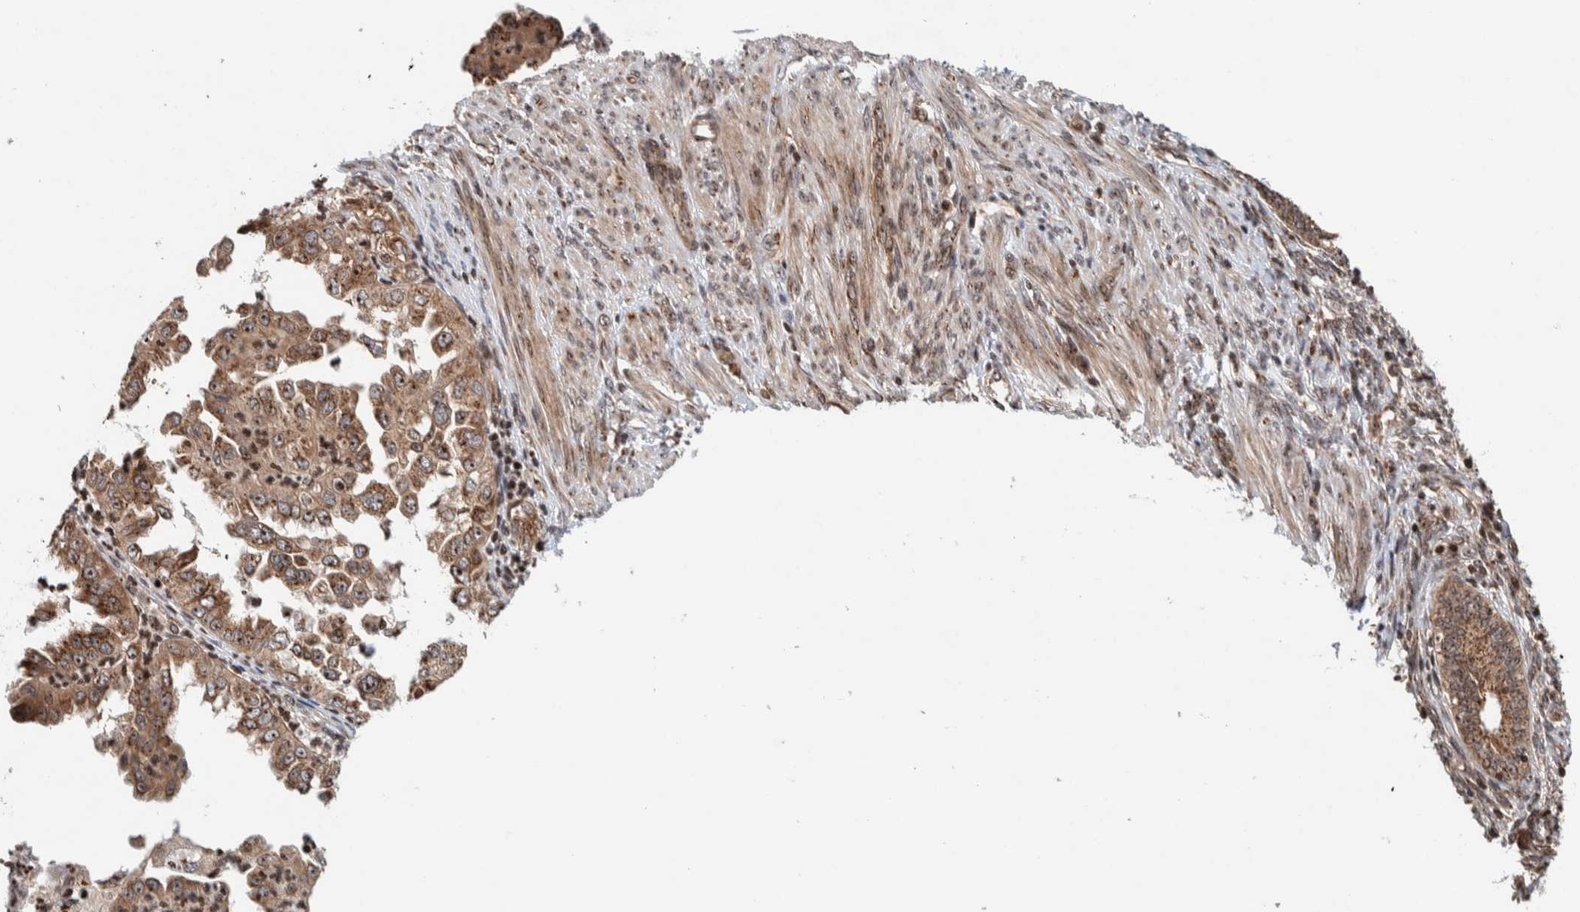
{"staining": {"intensity": "moderate", "quantity": ">75%", "location": "cytoplasmic/membranous,nuclear"}, "tissue": "endometrial cancer", "cell_type": "Tumor cells", "image_type": "cancer", "snomed": [{"axis": "morphology", "description": "Adenocarcinoma, NOS"}, {"axis": "topography", "description": "Endometrium"}], "caption": "Immunohistochemistry micrograph of neoplastic tissue: endometrial cancer stained using immunohistochemistry (IHC) demonstrates medium levels of moderate protein expression localized specifically in the cytoplasmic/membranous and nuclear of tumor cells, appearing as a cytoplasmic/membranous and nuclear brown color.", "gene": "CCDC182", "patient": {"sex": "female", "age": 85}}